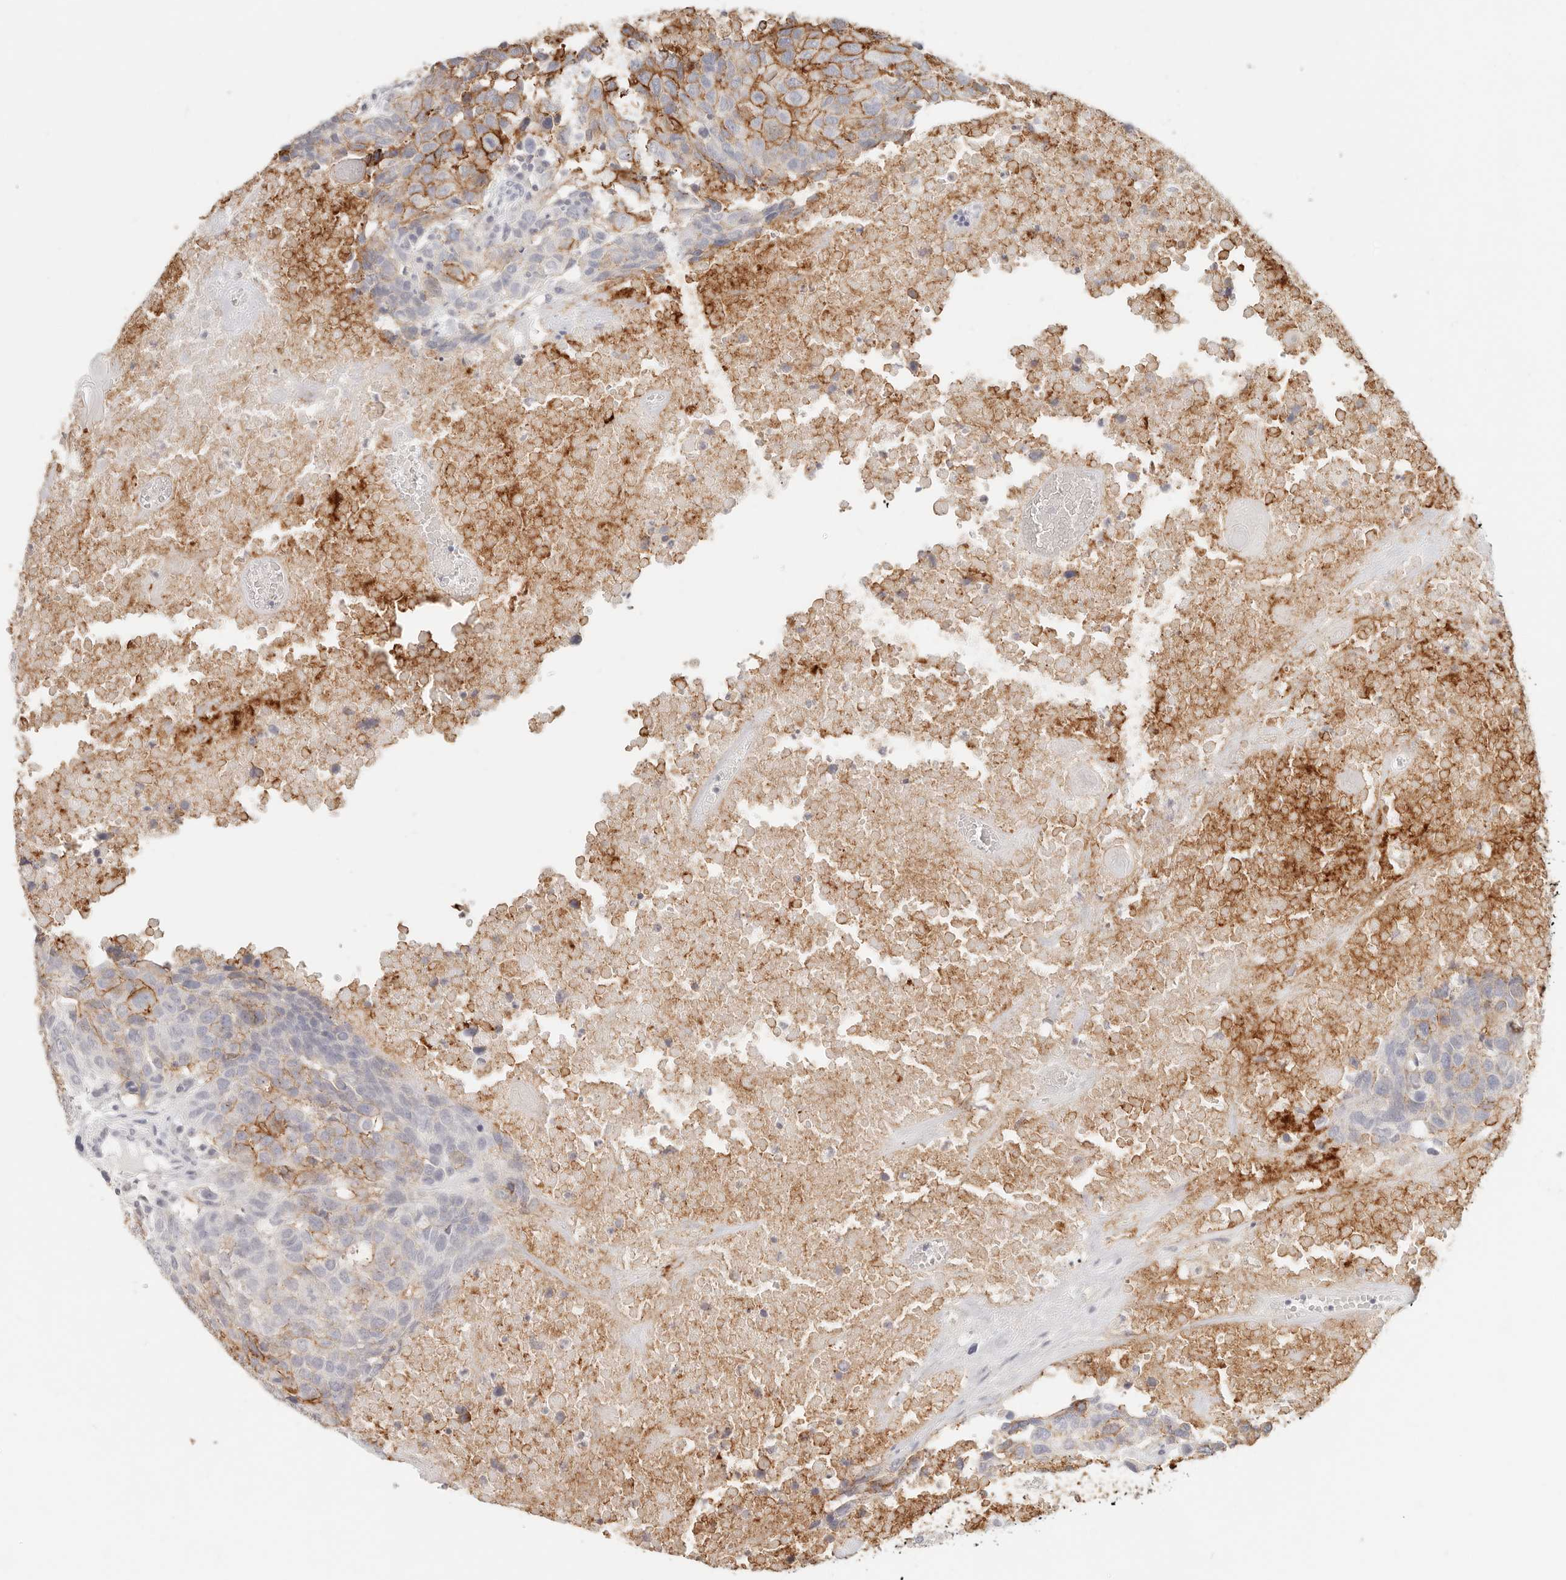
{"staining": {"intensity": "moderate", "quantity": ">75%", "location": "cytoplasmic/membranous"}, "tissue": "head and neck cancer", "cell_type": "Tumor cells", "image_type": "cancer", "snomed": [{"axis": "morphology", "description": "Squamous cell carcinoma, NOS"}, {"axis": "topography", "description": "Head-Neck"}], "caption": "Human head and neck squamous cell carcinoma stained with a brown dye shows moderate cytoplasmic/membranous positive expression in about >75% of tumor cells.", "gene": "EPCAM", "patient": {"sex": "male", "age": 66}}